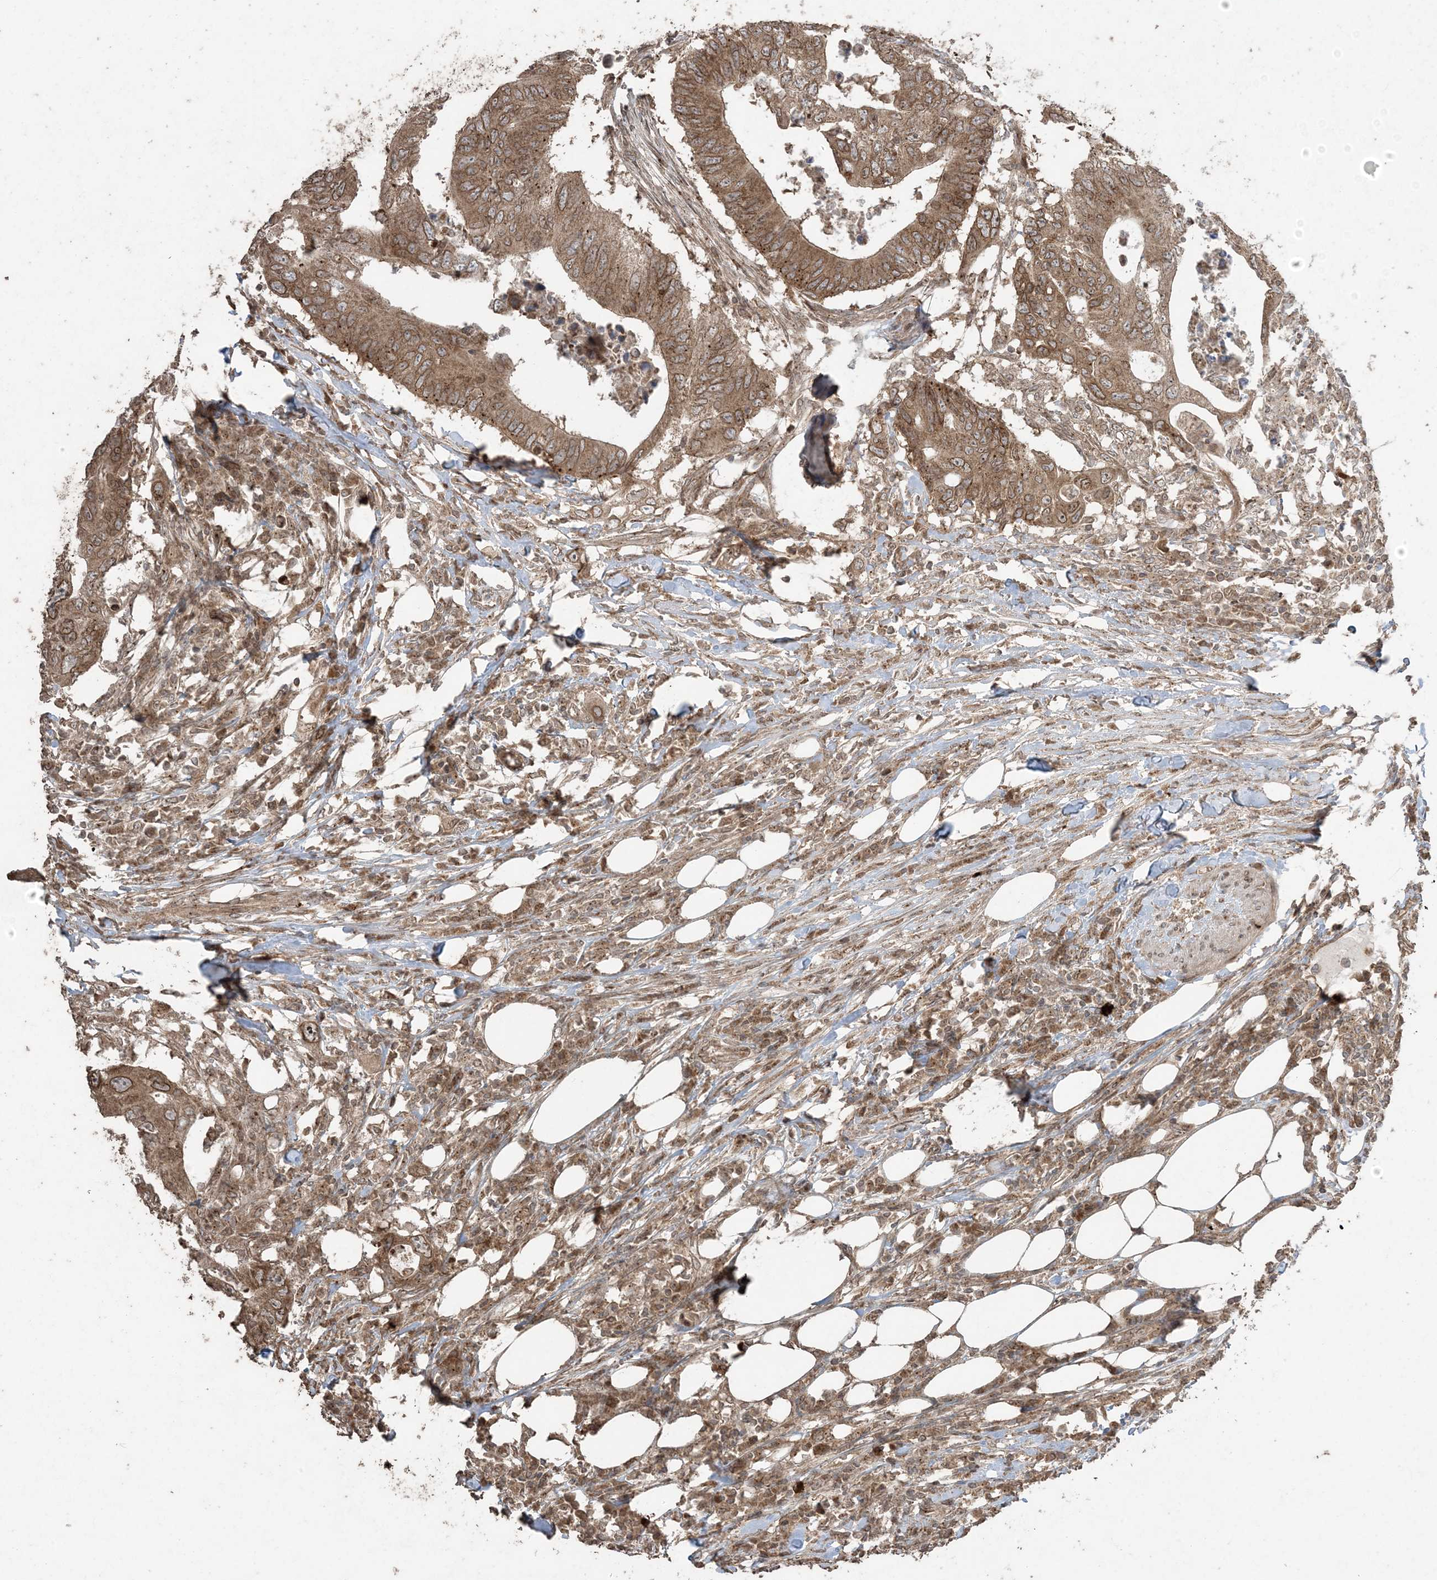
{"staining": {"intensity": "moderate", "quantity": ">75%", "location": "cytoplasmic/membranous,nuclear"}, "tissue": "colorectal cancer", "cell_type": "Tumor cells", "image_type": "cancer", "snomed": [{"axis": "morphology", "description": "Adenocarcinoma, NOS"}, {"axis": "topography", "description": "Colon"}], "caption": "Adenocarcinoma (colorectal) stained with a brown dye demonstrates moderate cytoplasmic/membranous and nuclear positive staining in approximately >75% of tumor cells.", "gene": "DDX19B", "patient": {"sex": "male", "age": 71}}